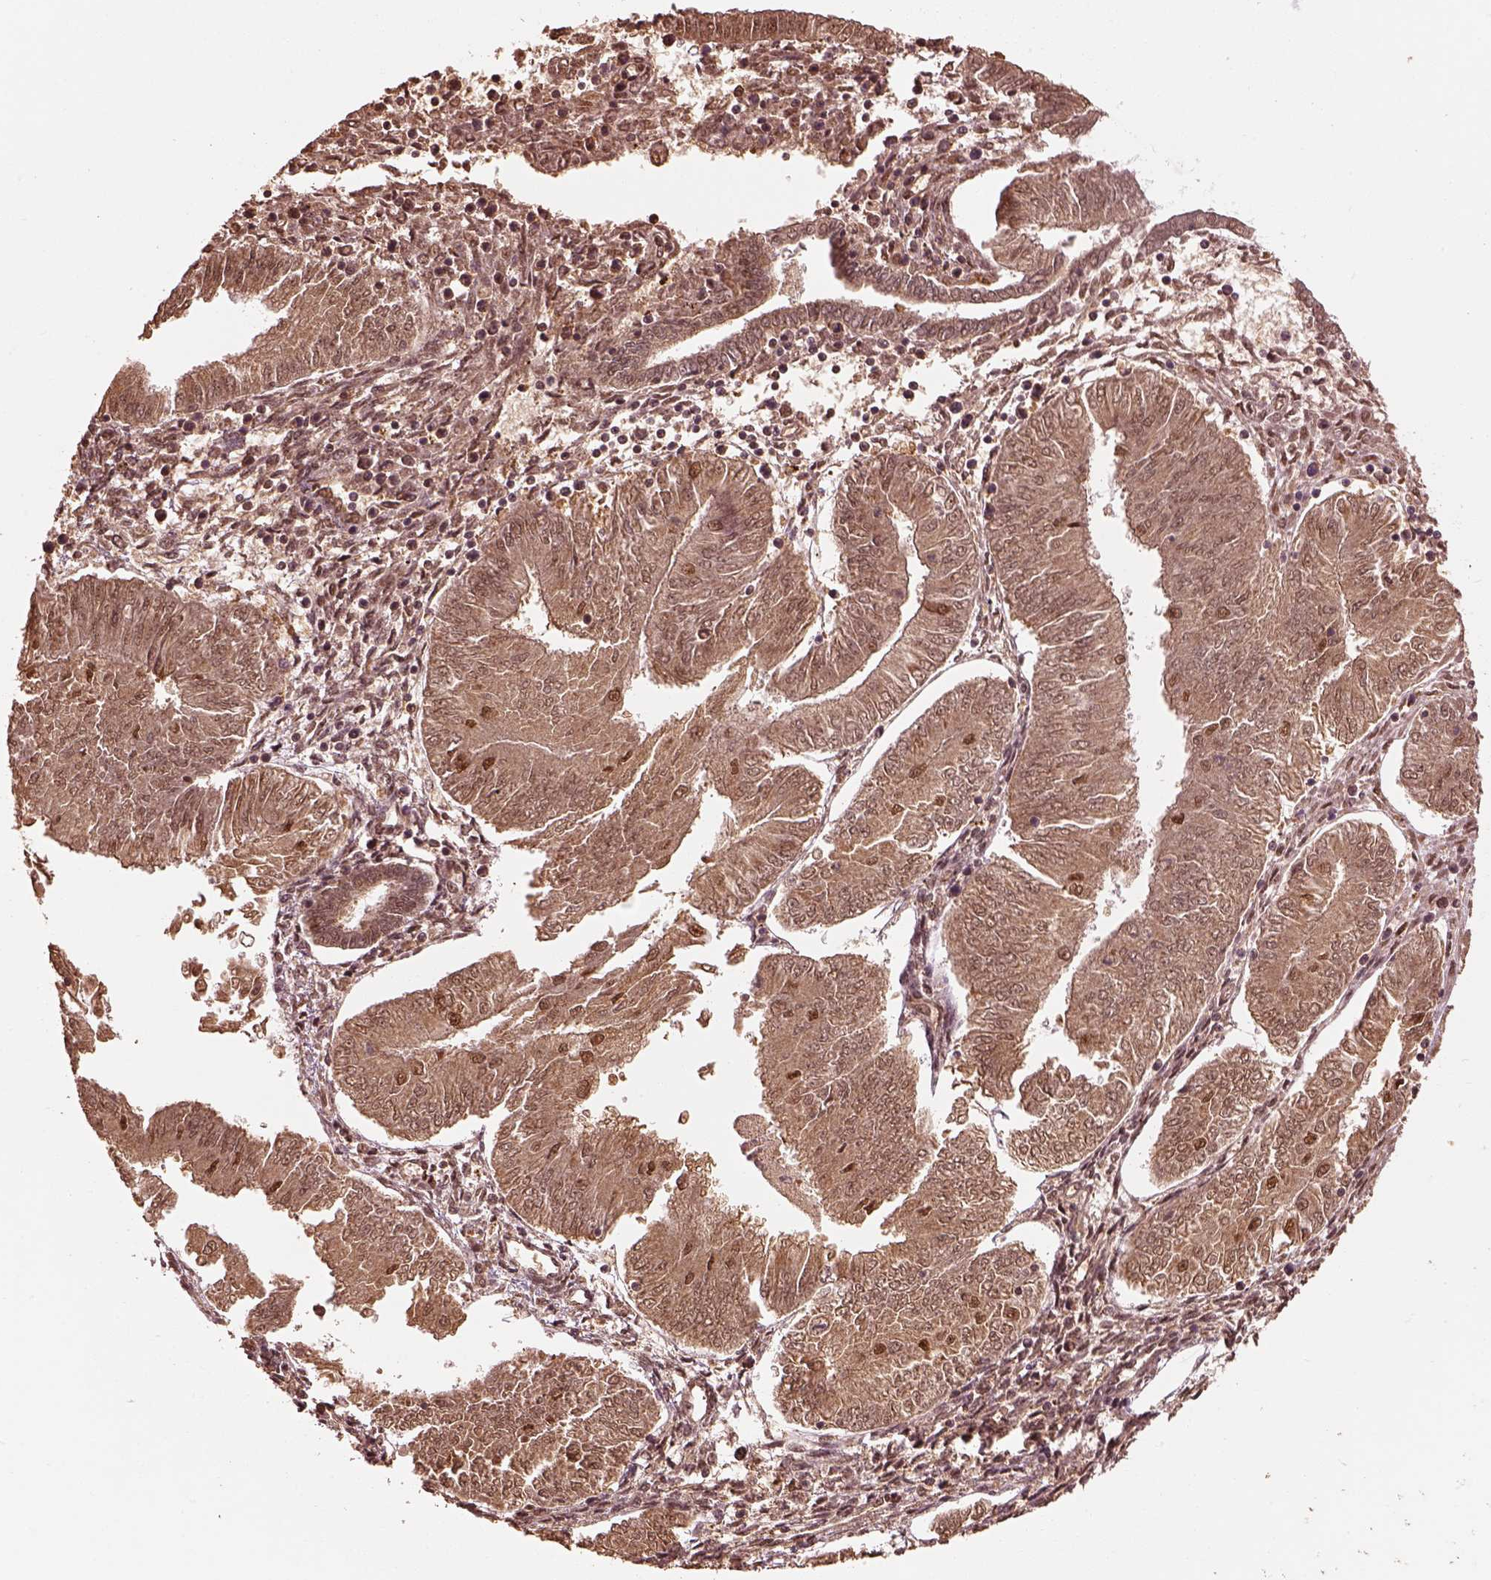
{"staining": {"intensity": "moderate", "quantity": "25%-75%", "location": "cytoplasmic/membranous"}, "tissue": "endometrial cancer", "cell_type": "Tumor cells", "image_type": "cancer", "snomed": [{"axis": "morphology", "description": "Adenocarcinoma, NOS"}, {"axis": "topography", "description": "Endometrium"}], "caption": "High-power microscopy captured an immunohistochemistry (IHC) image of endometrial cancer (adenocarcinoma), revealing moderate cytoplasmic/membranous positivity in approximately 25%-75% of tumor cells.", "gene": "PSMC5", "patient": {"sex": "female", "age": 53}}